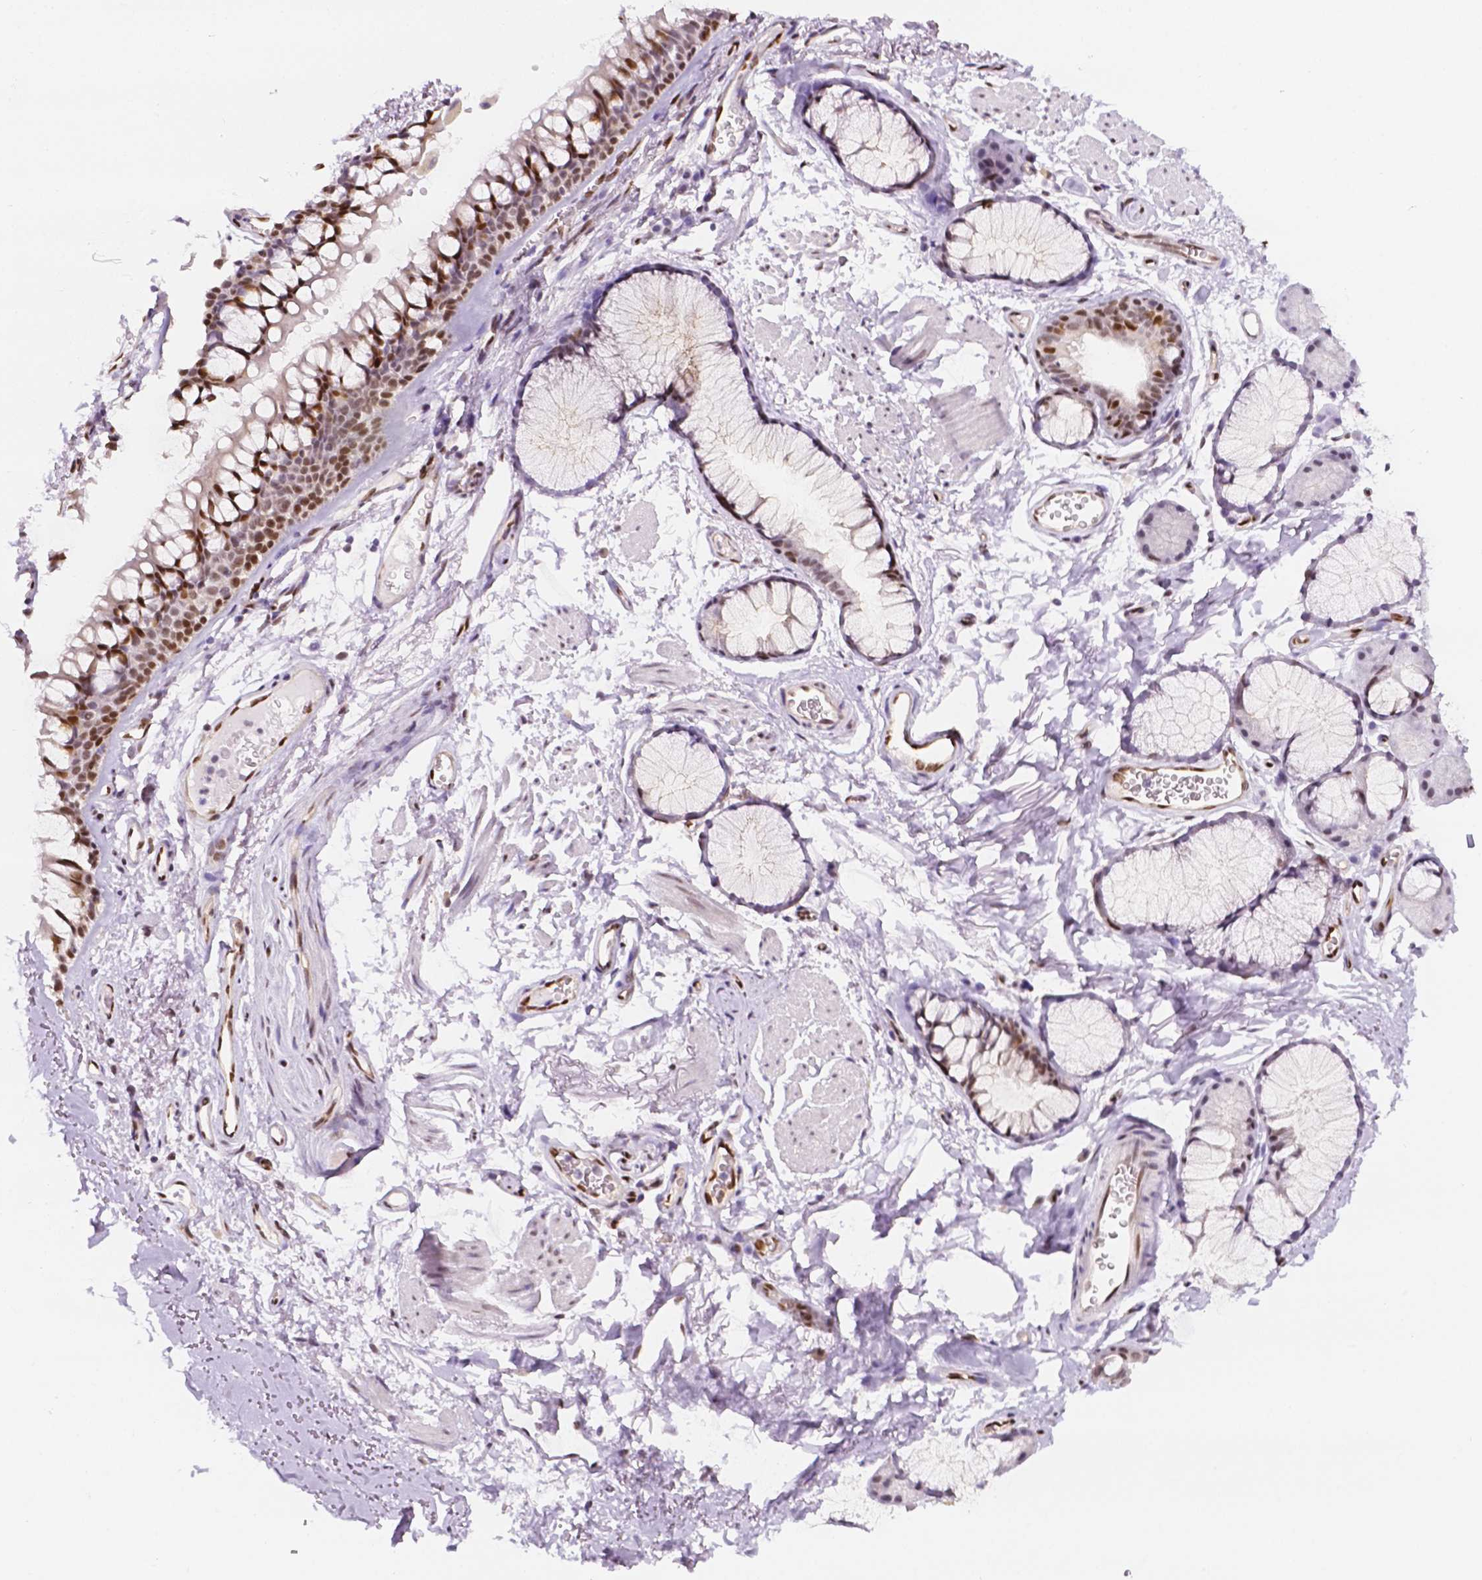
{"staining": {"intensity": "negative", "quantity": "none", "location": "none"}, "tissue": "adipose tissue", "cell_type": "Adipocytes", "image_type": "normal", "snomed": [{"axis": "morphology", "description": "Normal tissue, NOS"}, {"axis": "topography", "description": "Cartilage tissue"}, {"axis": "topography", "description": "Bronchus"}], "caption": "An immunohistochemistry histopathology image of benign adipose tissue is shown. There is no staining in adipocytes of adipose tissue.", "gene": "ERF", "patient": {"sex": "female", "age": 79}}